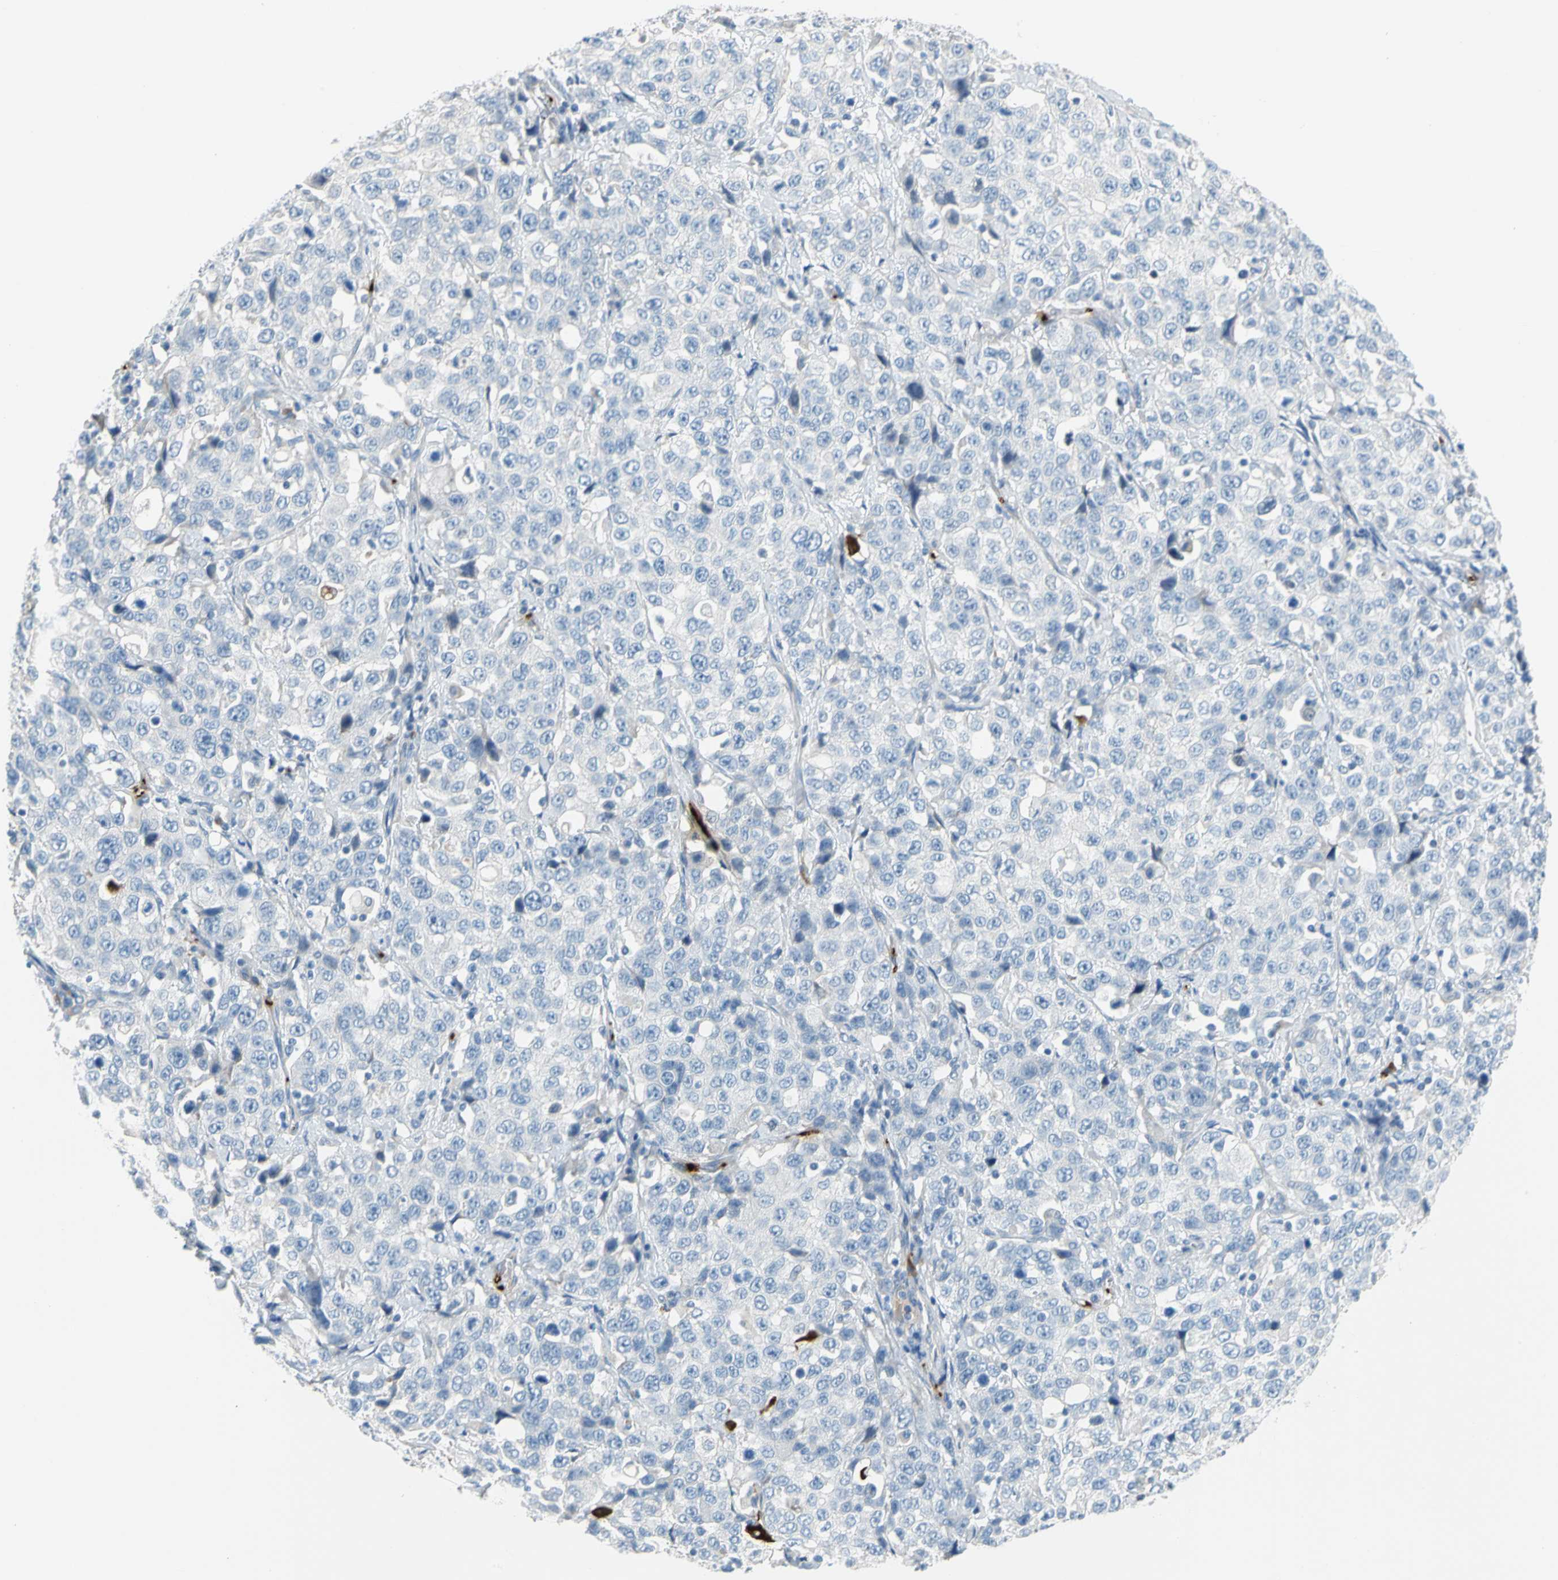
{"staining": {"intensity": "negative", "quantity": "none", "location": "none"}, "tissue": "stomach cancer", "cell_type": "Tumor cells", "image_type": "cancer", "snomed": [{"axis": "morphology", "description": "Normal tissue, NOS"}, {"axis": "morphology", "description": "Adenocarcinoma, NOS"}, {"axis": "topography", "description": "Stomach"}], "caption": "Immunohistochemistry (IHC) of human stomach adenocarcinoma displays no positivity in tumor cells.", "gene": "PPBP", "patient": {"sex": "male", "age": 48}}